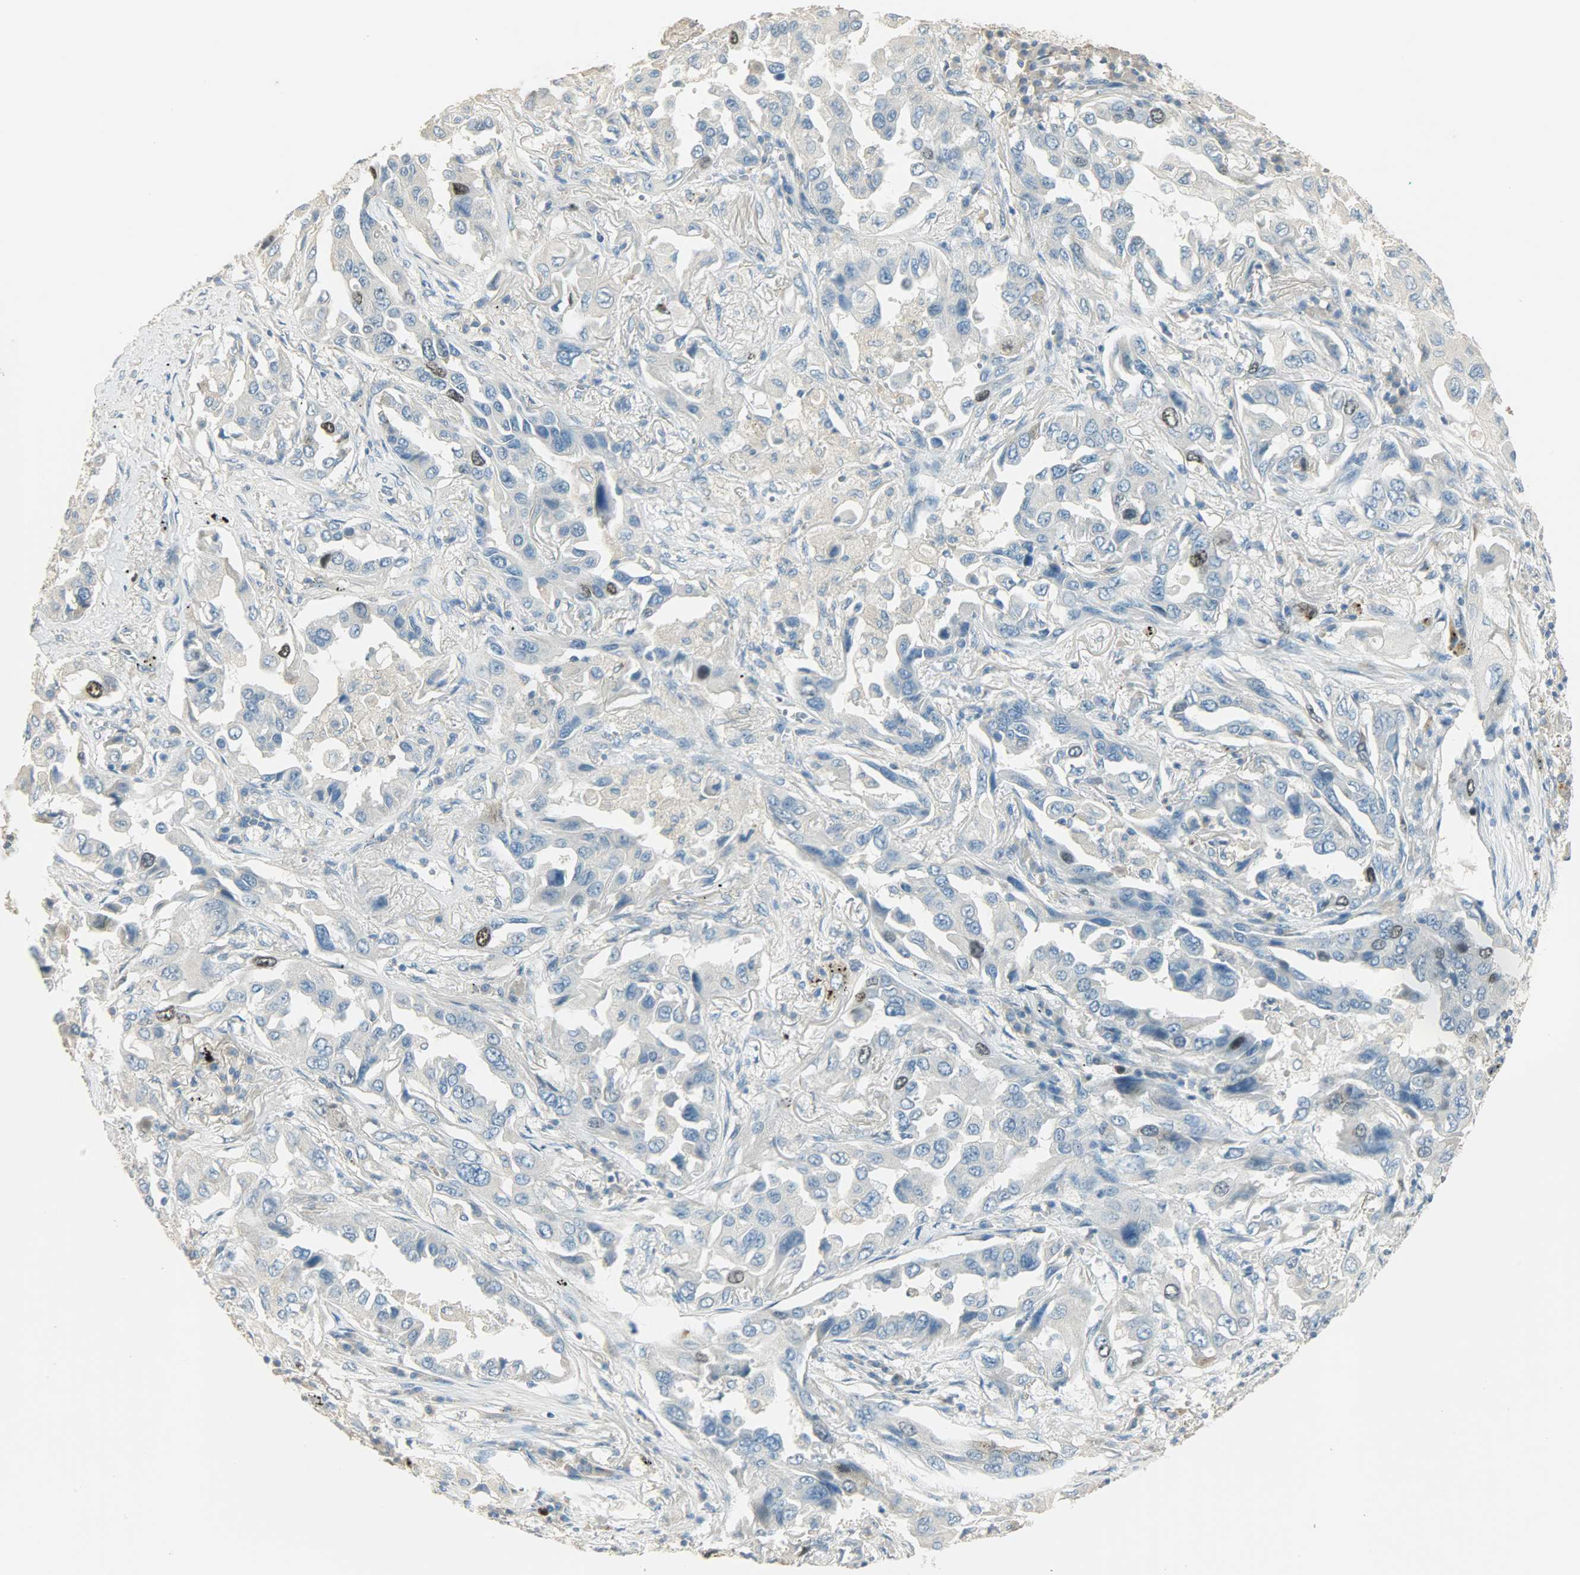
{"staining": {"intensity": "strong", "quantity": "<25%", "location": "nuclear"}, "tissue": "lung cancer", "cell_type": "Tumor cells", "image_type": "cancer", "snomed": [{"axis": "morphology", "description": "Adenocarcinoma, NOS"}, {"axis": "topography", "description": "Lung"}], "caption": "Immunohistochemistry (IHC) staining of lung cancer, which displays medium levels of strong nuclear positivity in about <25% of tumor cells indicating strong nuclear protein staining. The staining was performed using DAB (brown) for protein detection and nuclei were counterstained in hematoxylin (blue).", "gene": "TPX2", "patient": {"sex": "female", "age": 65}}